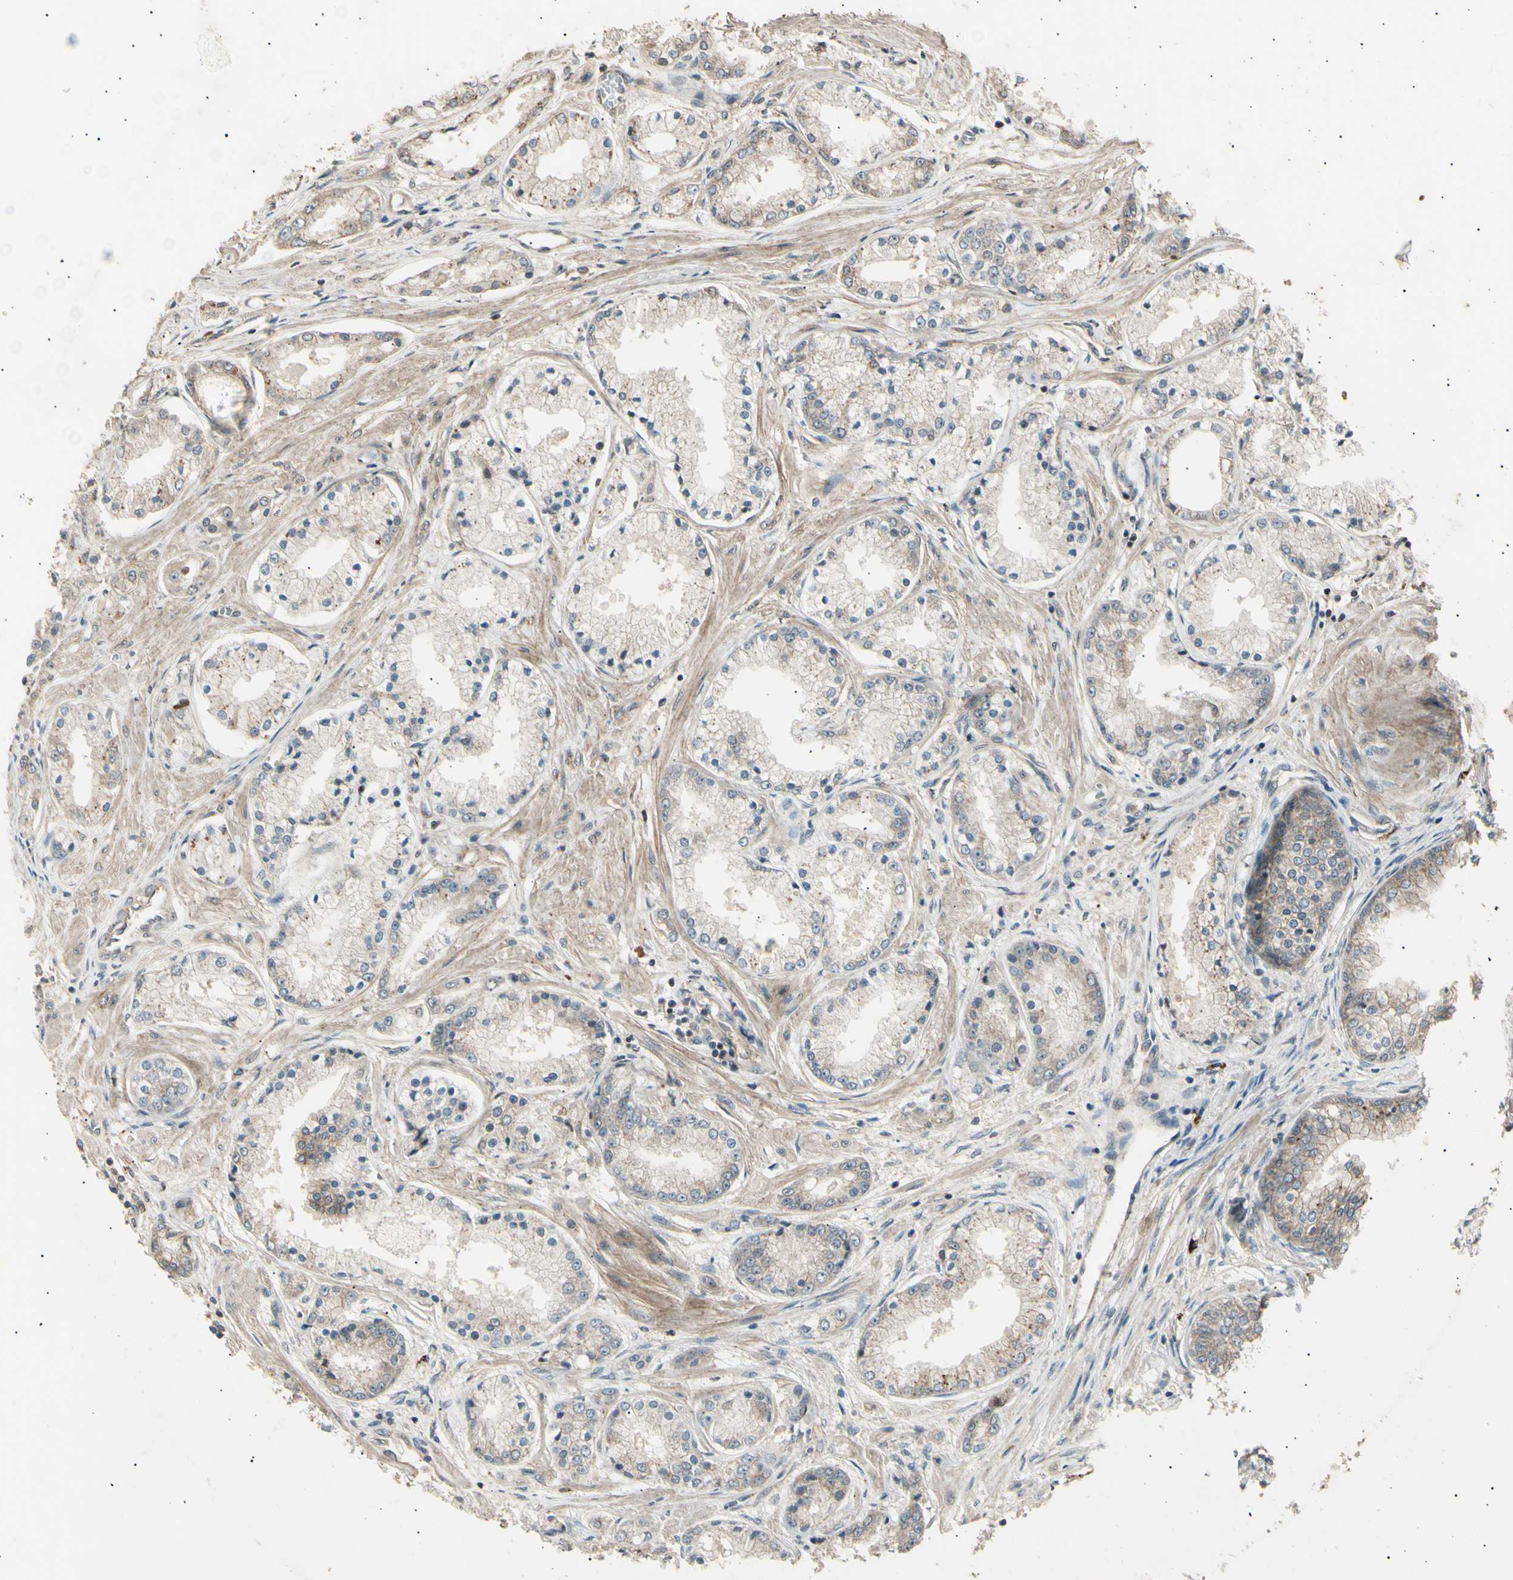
{"staining": {"intensity": "weak", "quantity": "<25%", "location": "cytoplasmic/membranous"}, "tissue": "prostate cancer", "cell_type": "Tumor cells", "image_type": "cancer", "snomed": [{"axis": "morphology", "description": "Adenocarcinoma, High grade"}, {"axis": "topography", "description": "Prostate"}], "caption": "DAB (3,3'-diaminobenzidine) immunohistochemical staining of adenocarcinoma (high-grade) (prostate) displays no significant expression in tumor cells.", "gene": "NUAK2", "patient": {"sex": "male", "age": 59}}